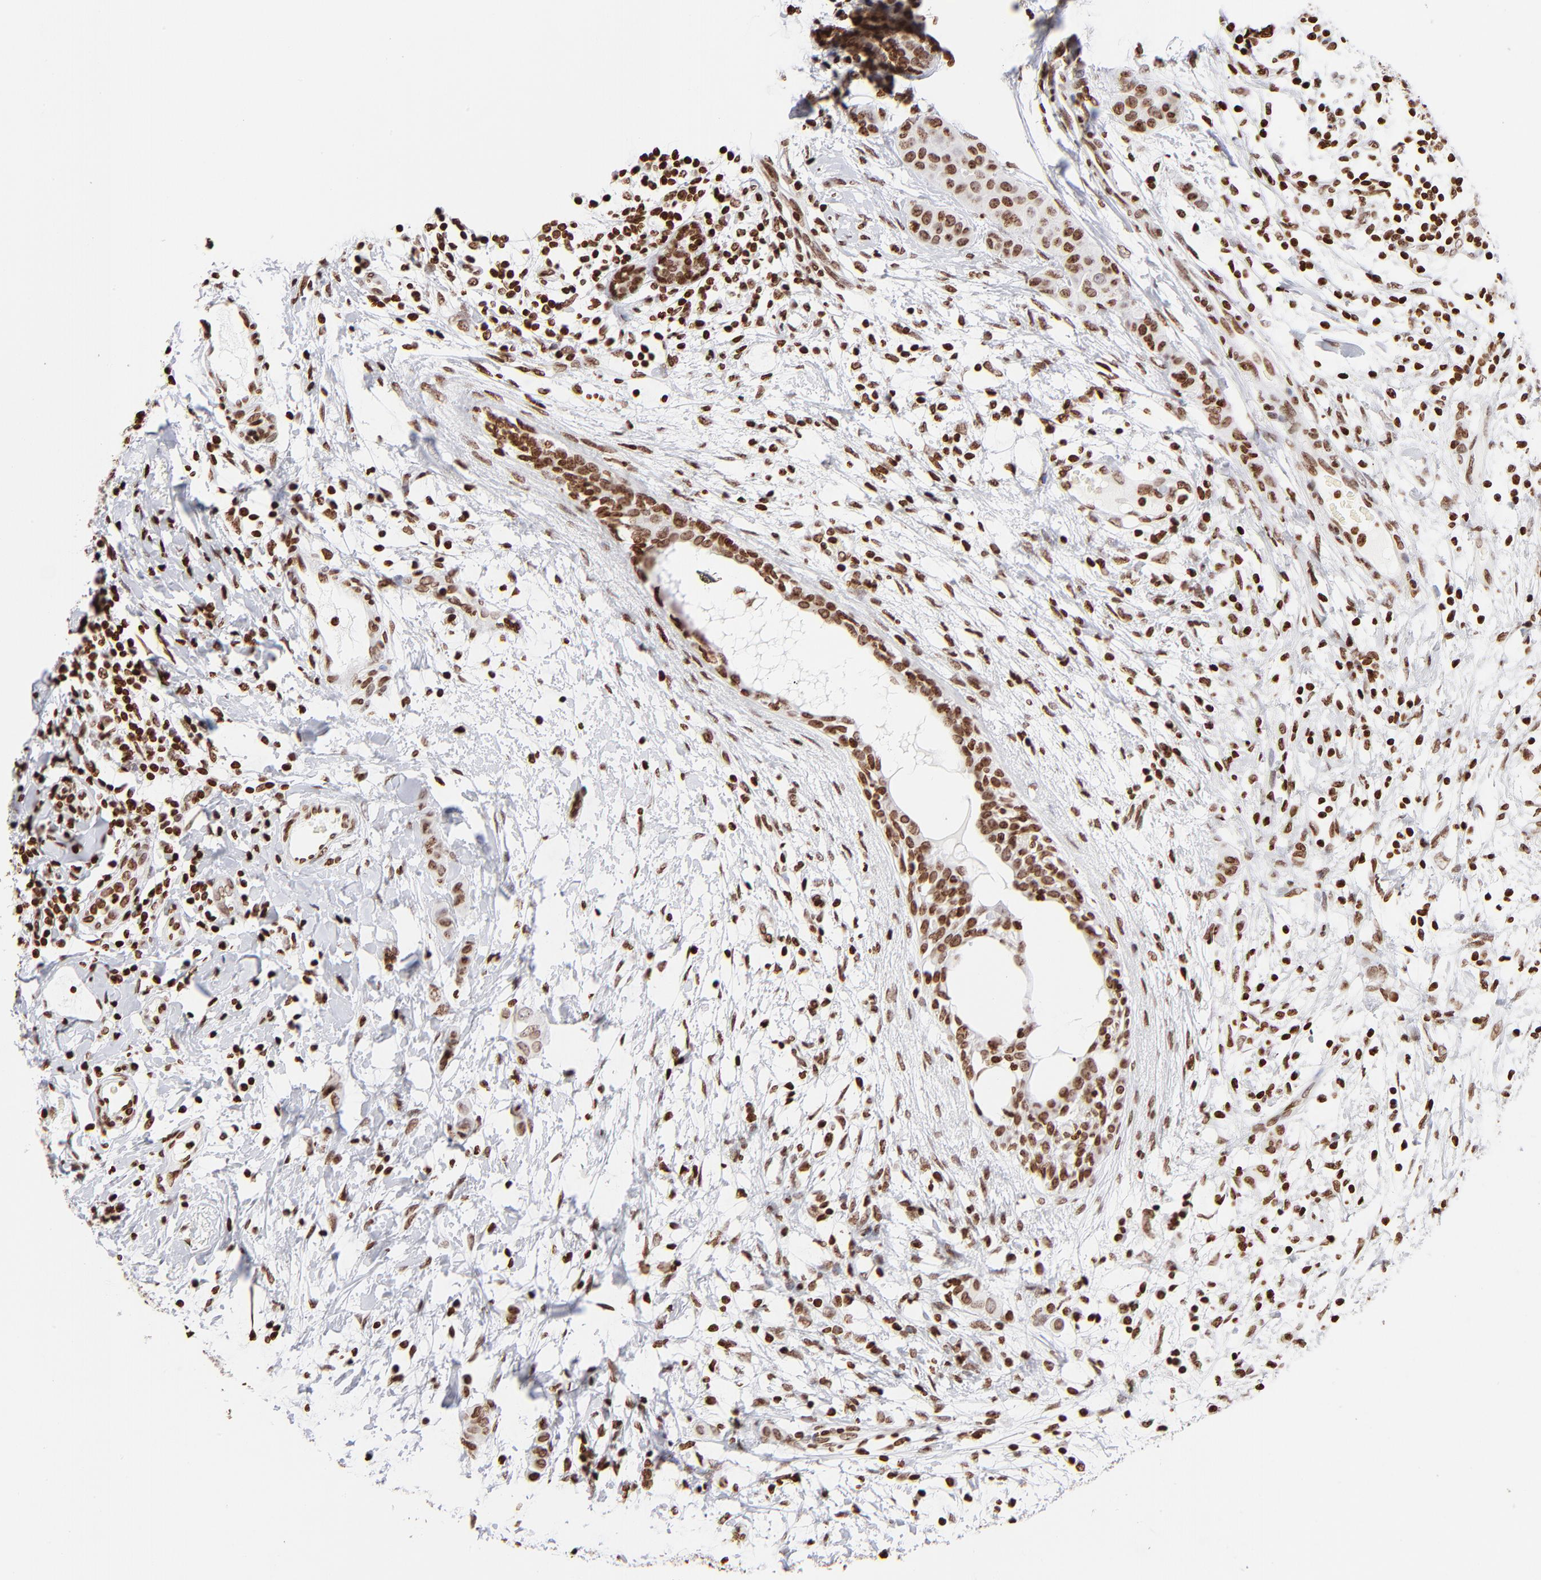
{"staining": {"intensity": "moderate", "quantity": ">75%", "location": "nuclear"}, "tissue": "breast cancer", "cell_type": "Tumor cells", "image_type": "cancer", "snomed": [{"axis": "morphology", "description": "Duct carcinoma"}, {"axis": "topography", "description": "Breast"}], "caption": "Breast cancer was stained to show a protein in brown. There is medium levels of moderate nuclear expression in about >75% of tumor cells.", "gene": "RTL4", "patient": {"sex": "female", "age": 40}}